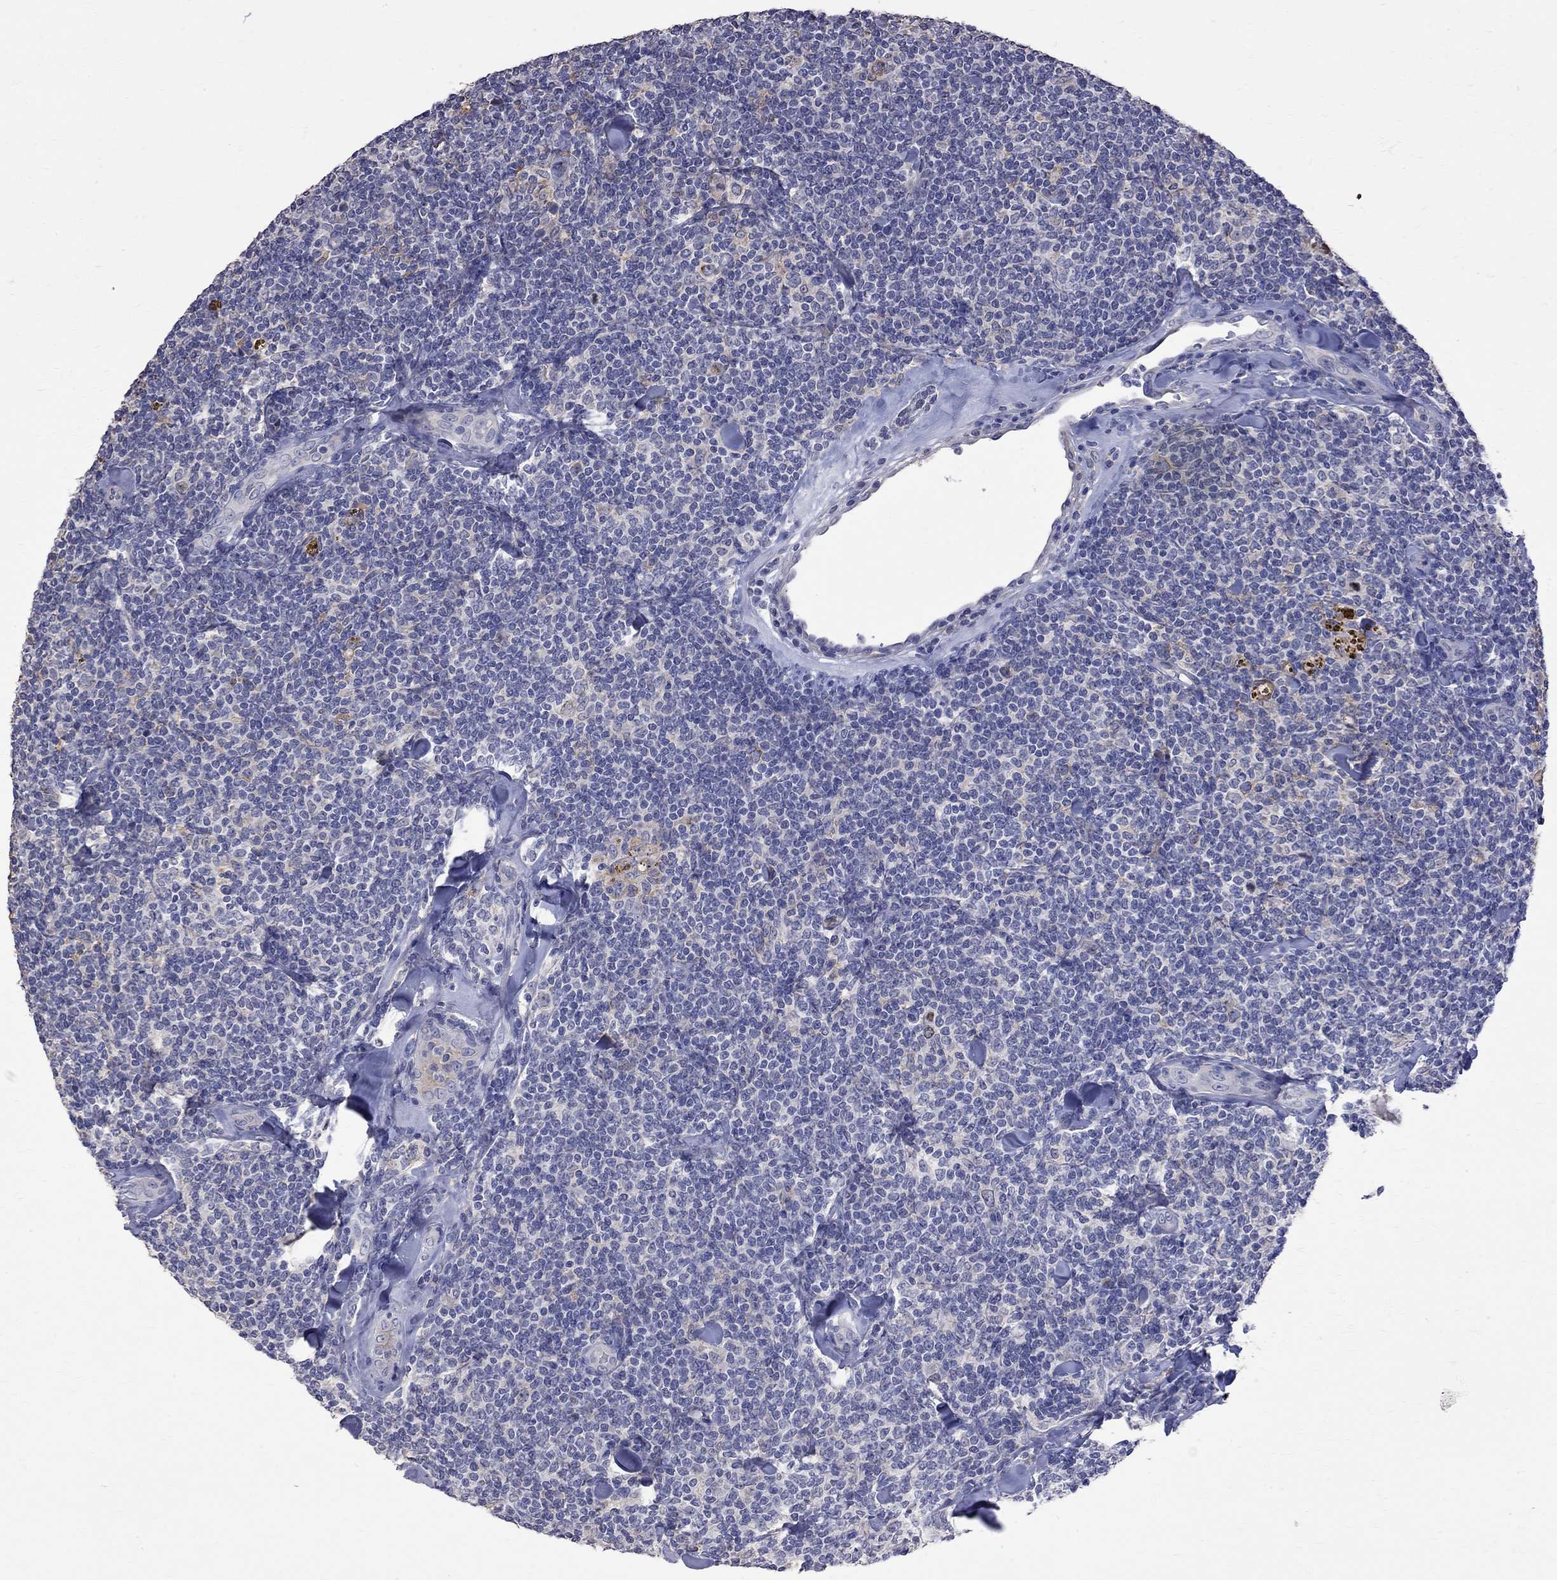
{"staining": {"intensity": "negative", "quantity": "none", "location": "none"}, "tissue": "lymphoma", "cell_type": "Tumor cells", "image_type": "cancer", "snomed": [{"axis": "morphology", "description": "Malignant lymphoma, non-Hodgkin's type, Low grade"}, {"axis": "topography", "description": "Lymph node"}], "caption": "This photomicrograph is of lymphoma stained with IHC to label a protein in brown with the nuclei are counter-stained blue. There is no expression in tumor cells.", "gene": "CKAP2", "patient": {"sex": "female", "age": 56}}